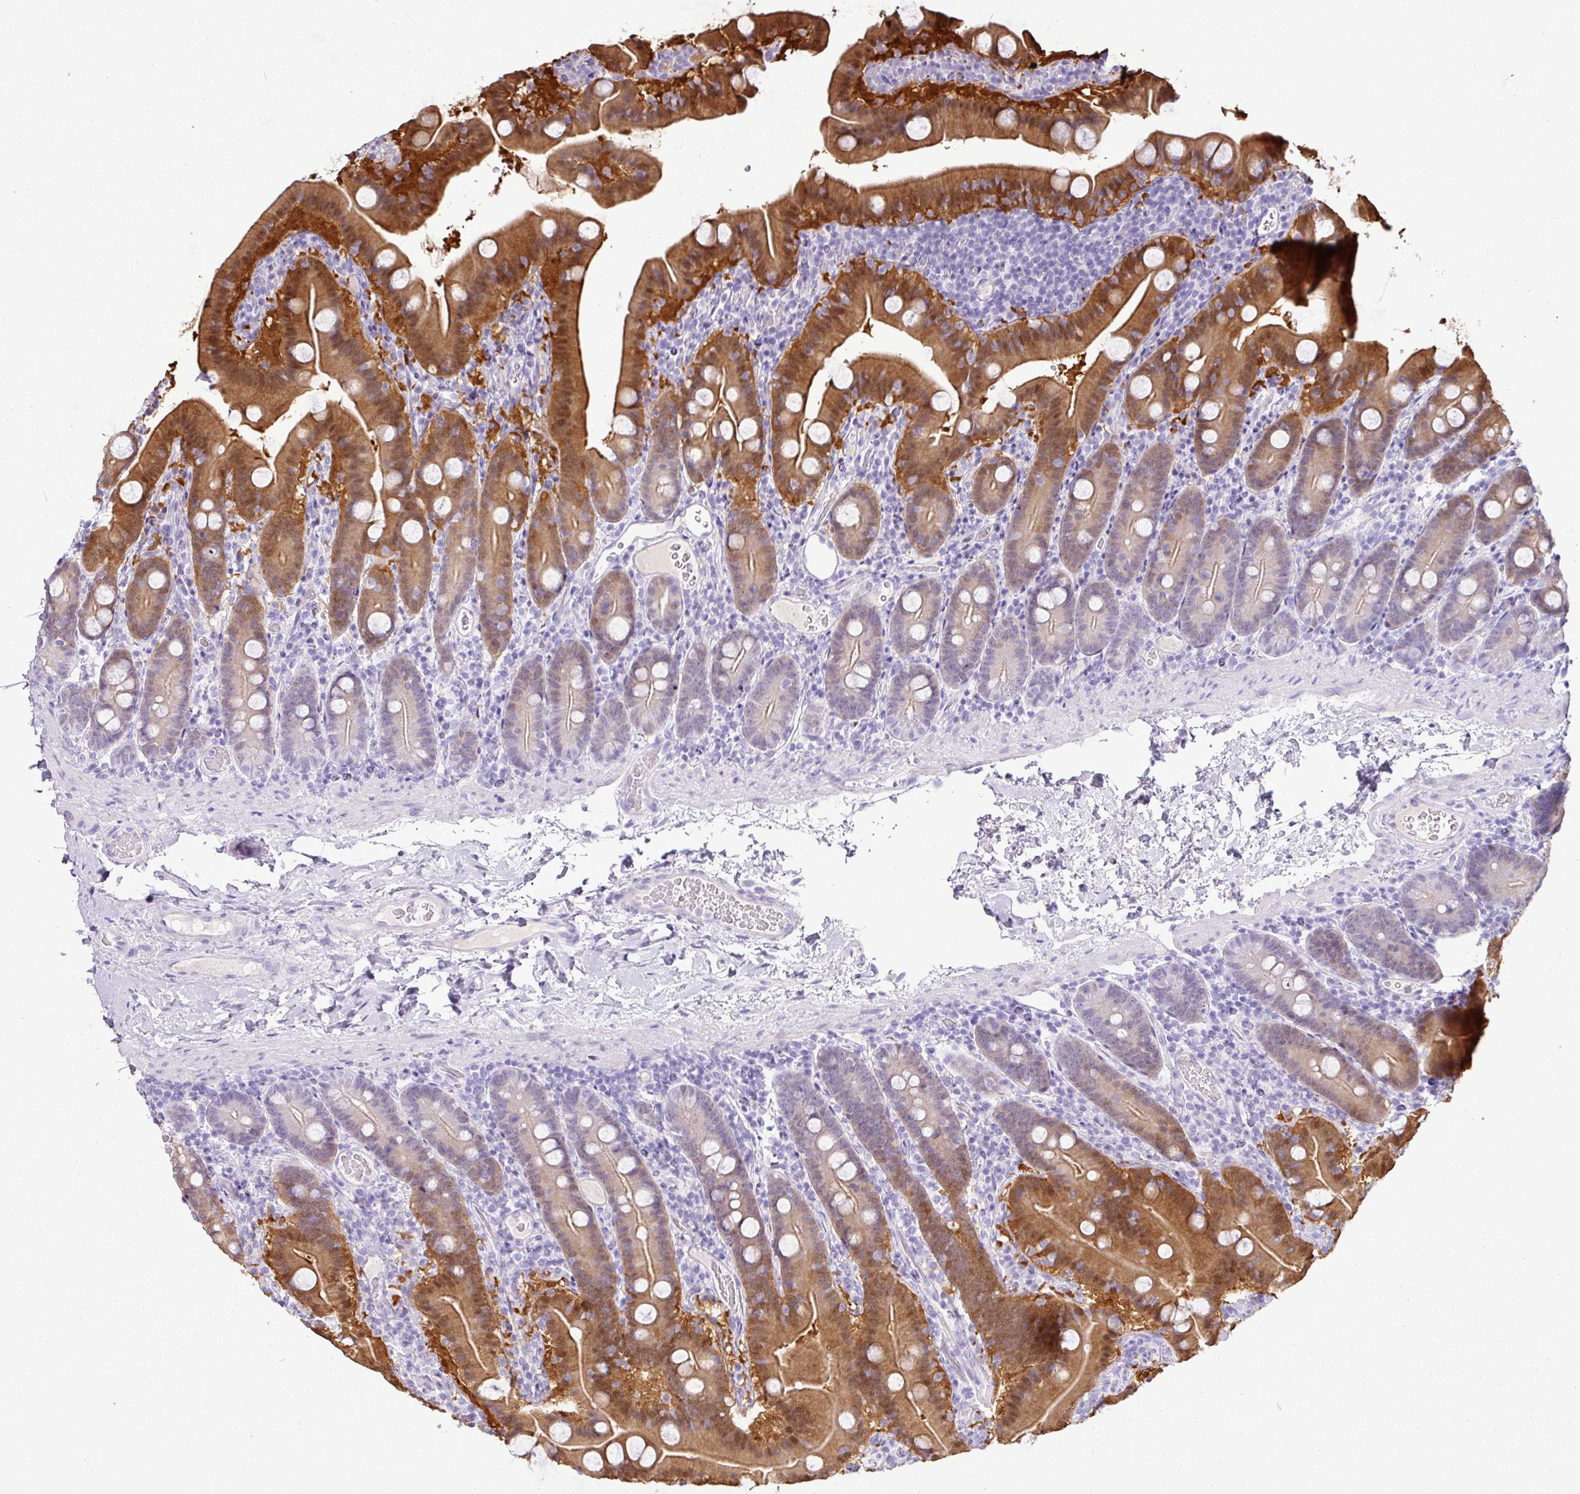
{"staining": {"intensity": "moderate", "quantity": "25%-75%", "location": "cytoplasmic/membranous,nuclear"}, "tissue": "duodenum", "cell_type": "Glandular cells", "image_type": "normal", "snomed": [{"axis": "morphology", "description": "Normal tissue, NOS"}, {"axis": "topography", "description": "Duodenum"}], "caption": "Protein expression analysis of normal duodenum demonstrates moderate cytoplasmic/membranous,nuclear expression in about 25%-75% of glandular cells. The protein of interest is shown in brown color, while the nuclei are stained blue.", "gene": "GSTA1", "patient": {"sex": "male", "age": 55}}